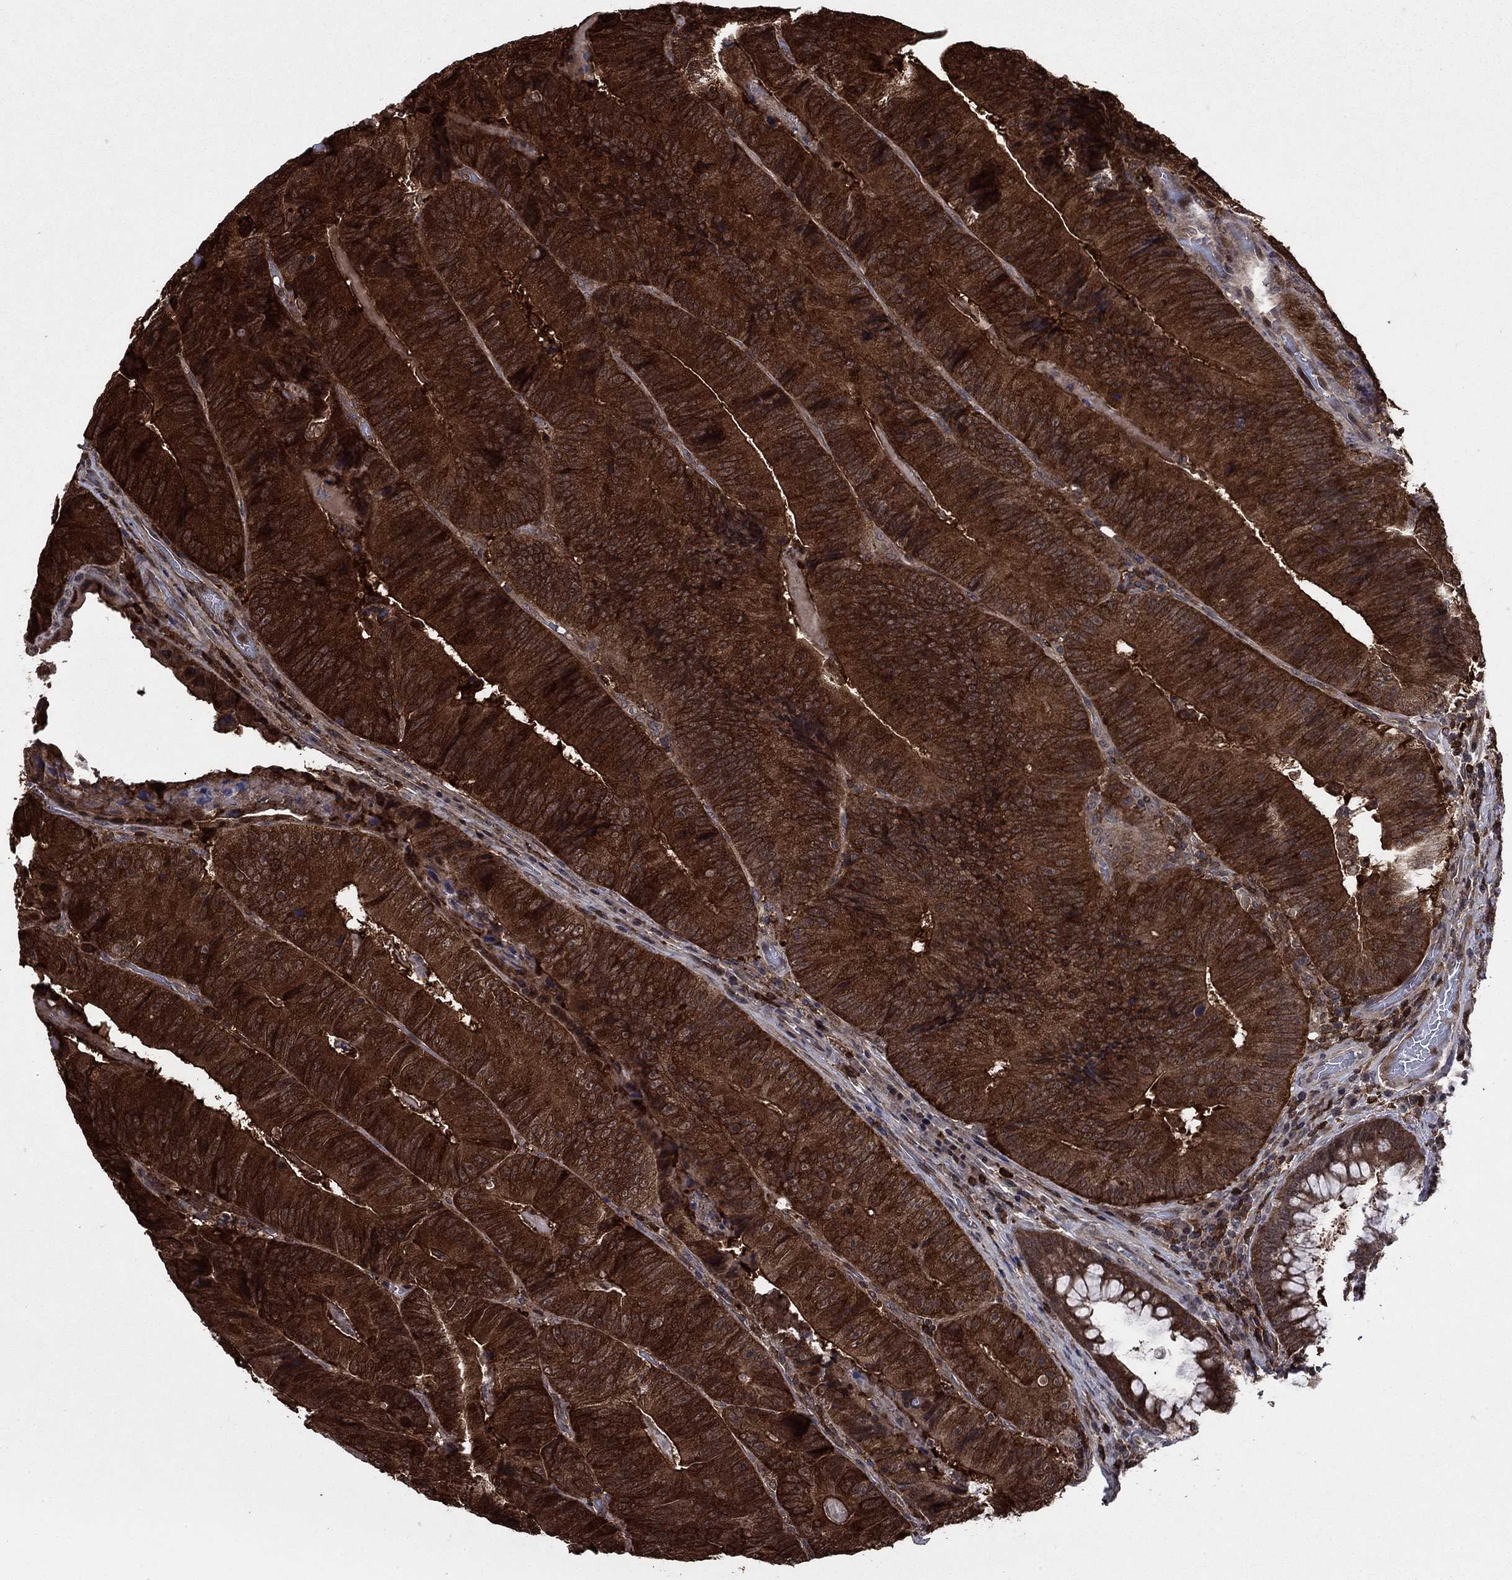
{"staining": {"intensity": "strong", "quantity": ">75%", "location": "cytoplasmic/membranous"}, "tissue": "colorectal cancer", "cell_type": "Tumor cells", "image_type": "cancer", "snomed": [{"axis": "morphology", "description": "Adenocarcinoma, NOS"}, {"axis": "topography", "description": "Colon"}], "caption": "About >75% of tumor cells in adenocarcinoma (colorectal) demonstrate strong cytoplasmic/membranous protein positivity as visualized by brown immunohistochemical staining.", "gene": "CACYBP", "patient": {"sex": "female", "age": 86}}